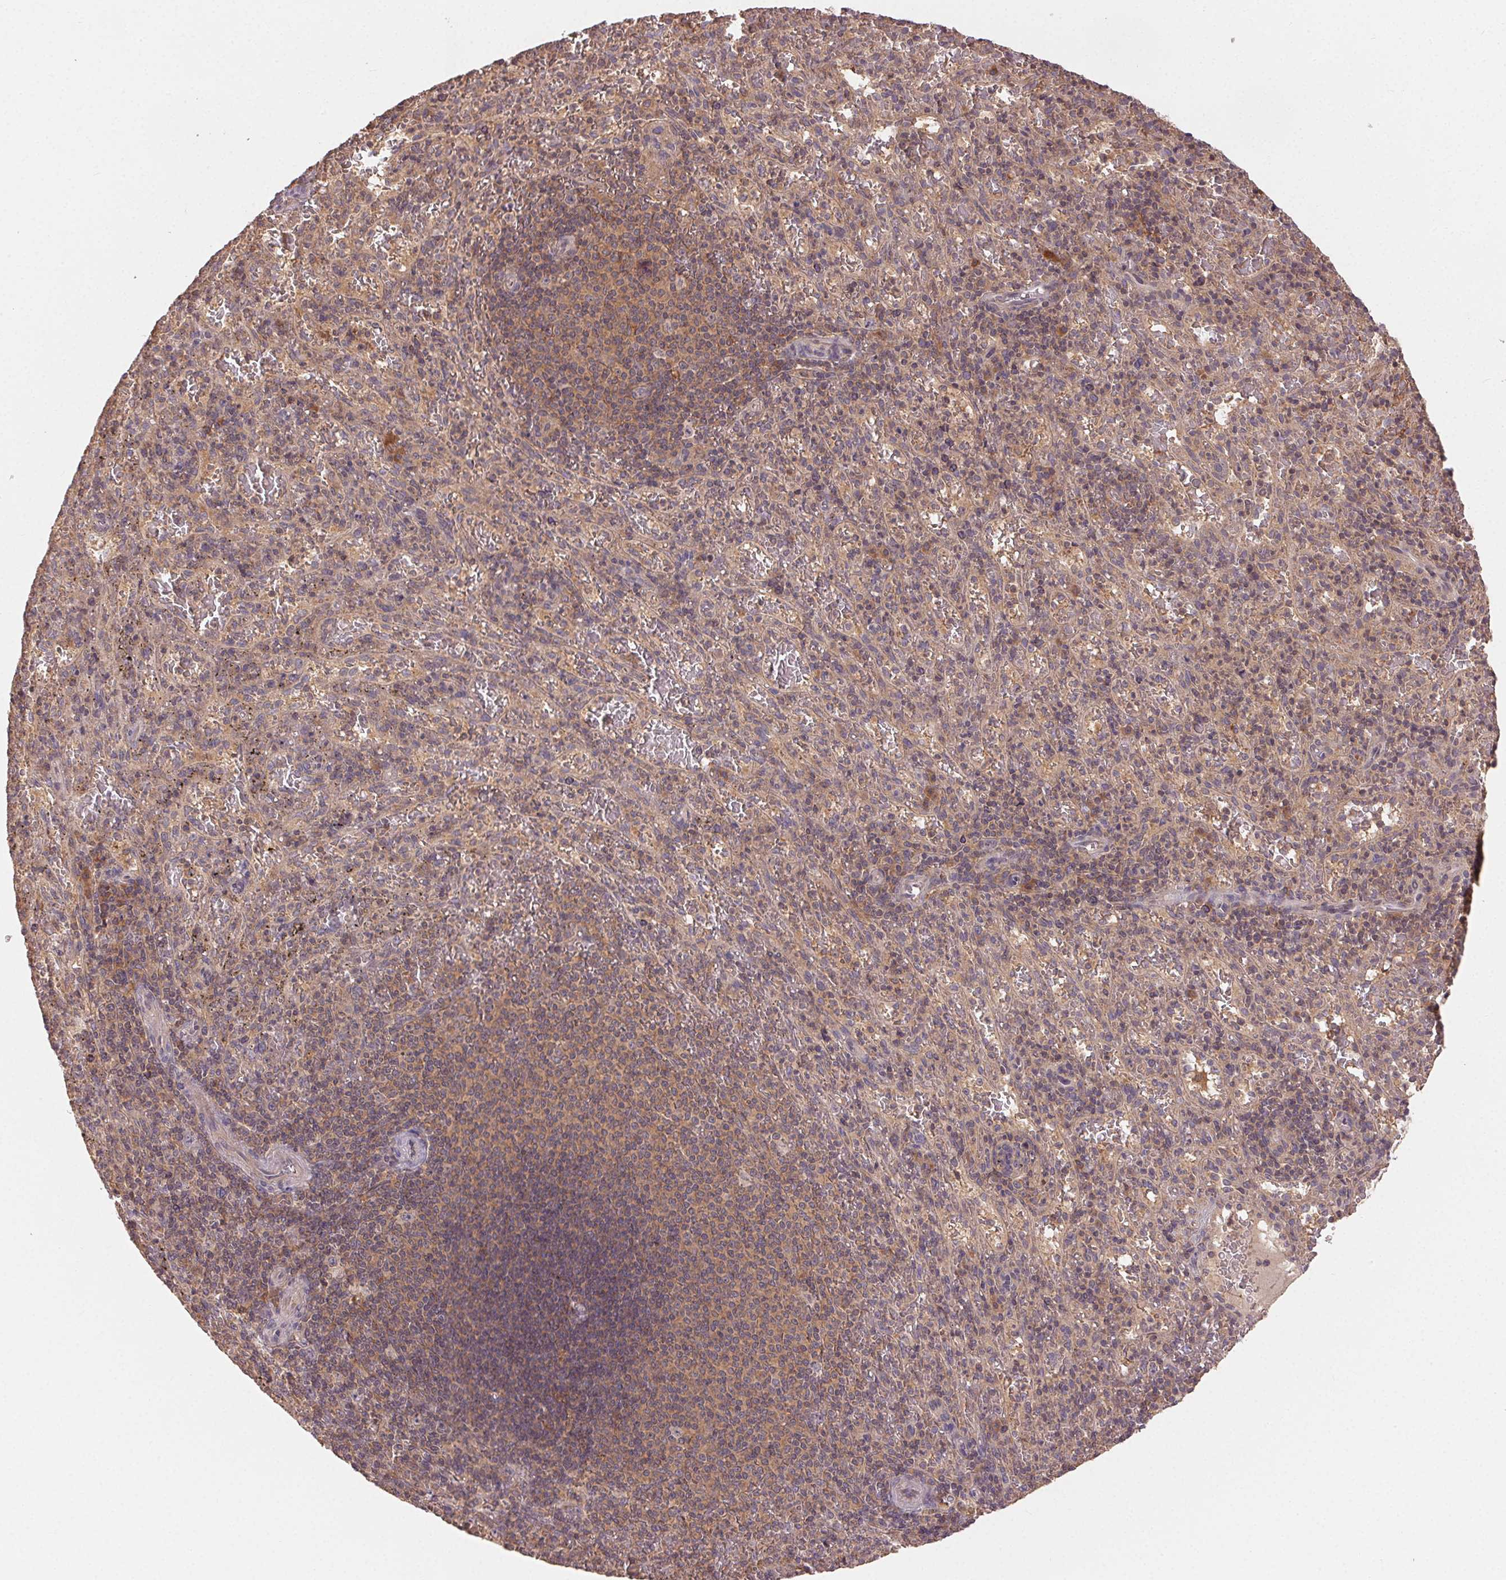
{"staining": {"intensity": "weak", "quantity": "<25%", "location": "cytoplasmic/membranous"}, "tissue": "spleen", "cell_type": "Cells in red pulp", "image_type": "normal", "snomed": [{"axis": "morphology", "description": "Normal tissue, NOS"}, {"axis": "topography", "description": "Spleen"}], "caption": "Immunohistochemical staining of normal human spleen displays no significant positivity in cells in red pulp.", "gene": "MAPKAPK2", "patient": {"sex": "male", "age": 57}}